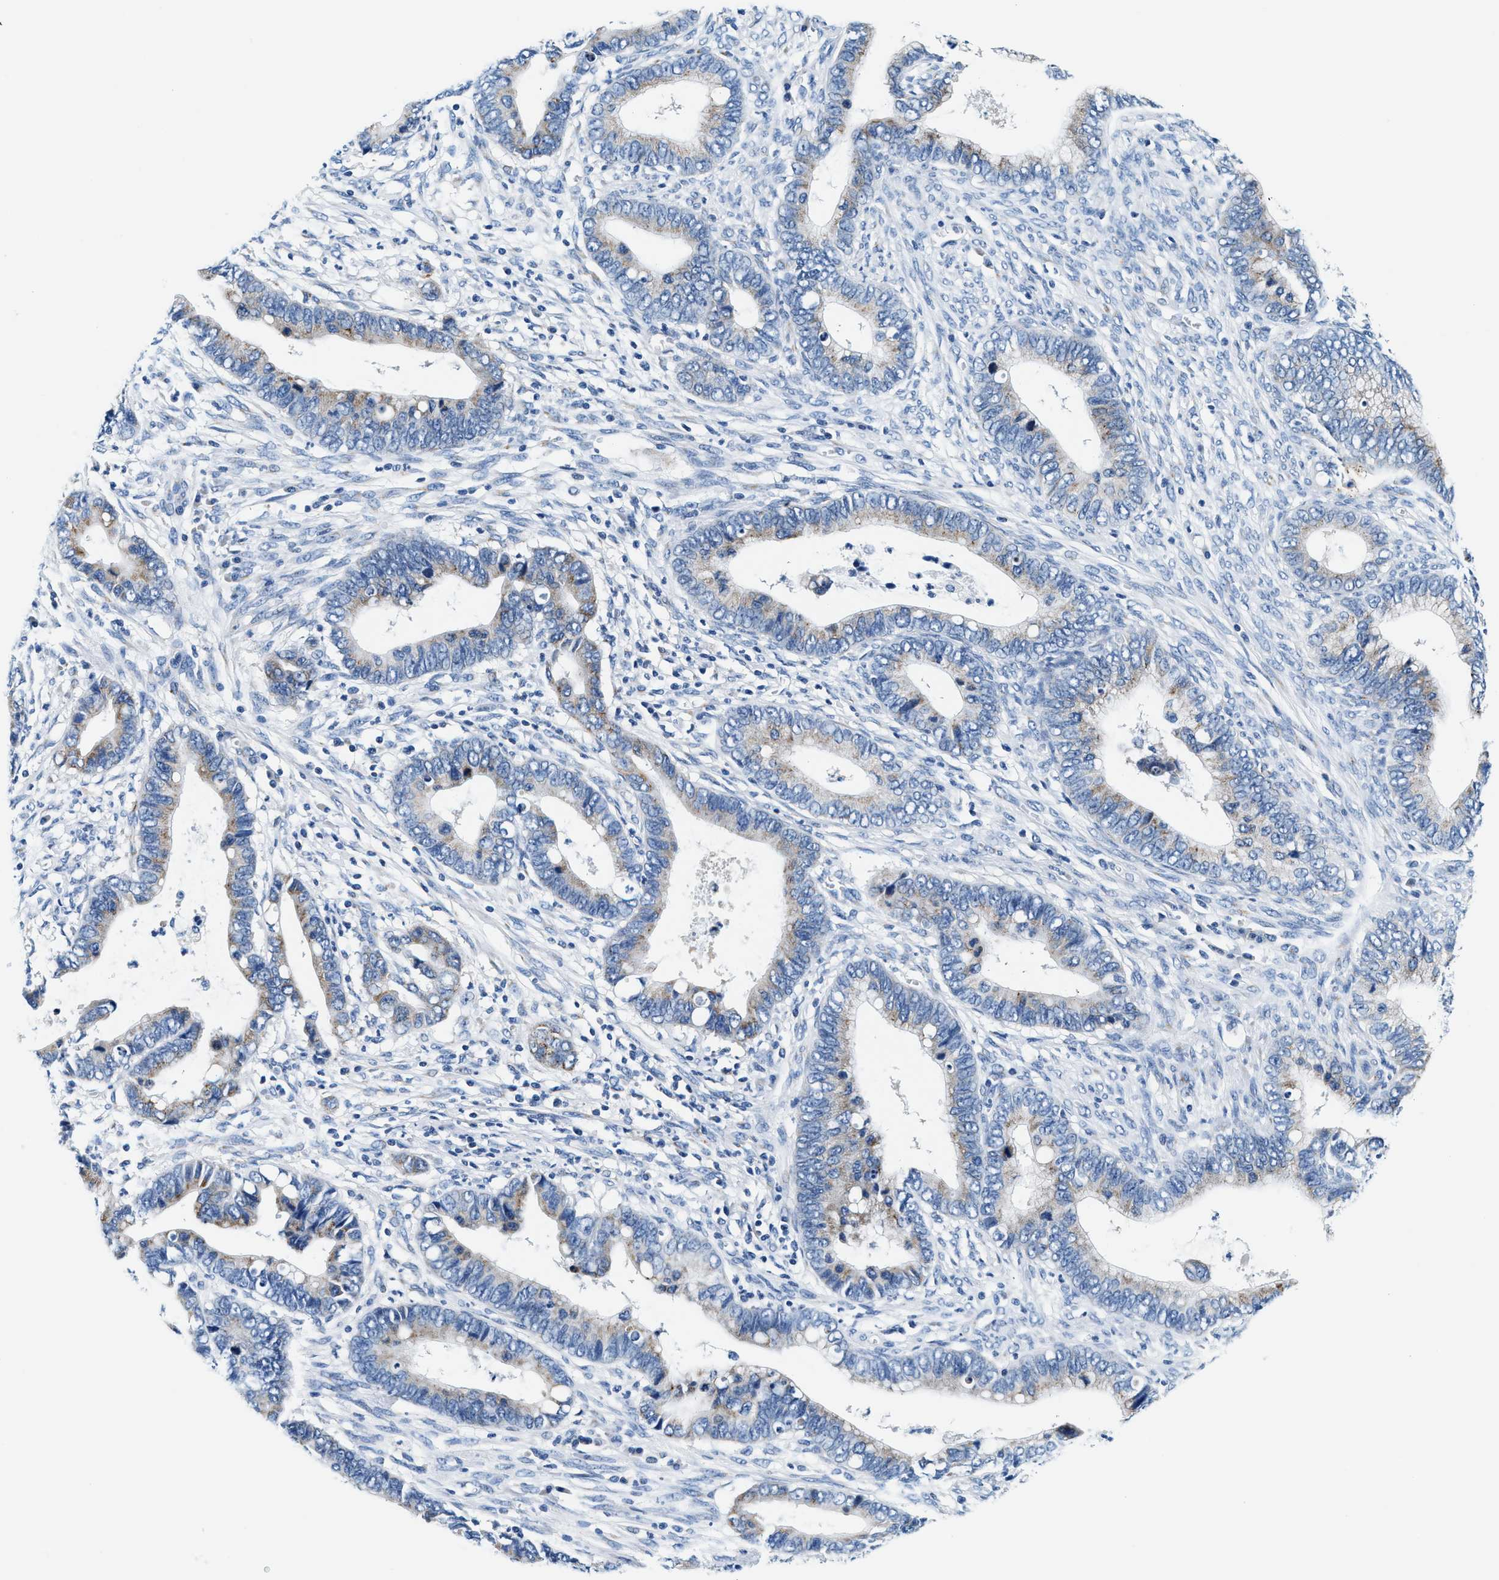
{"staining": {"intensity": "weak", "quantity": "<25%", "location": "cytoplasmic/membranous"}, "tissue": "cervical cancer", "cell_type": "Tumor cells", "image_type": "cancer", "snomed": [{"axis": "morphology", "description": "Adenocarcinoma, NOS"}, {"axis": "topography", "description": "Cervix"}], "caption": "Immunohistochemistry (IHC) of cervical adenocarcinoma displays no expression in tumor cells.", "gene": "VPS53", "patient": {"sex": "female", "age": 44}}